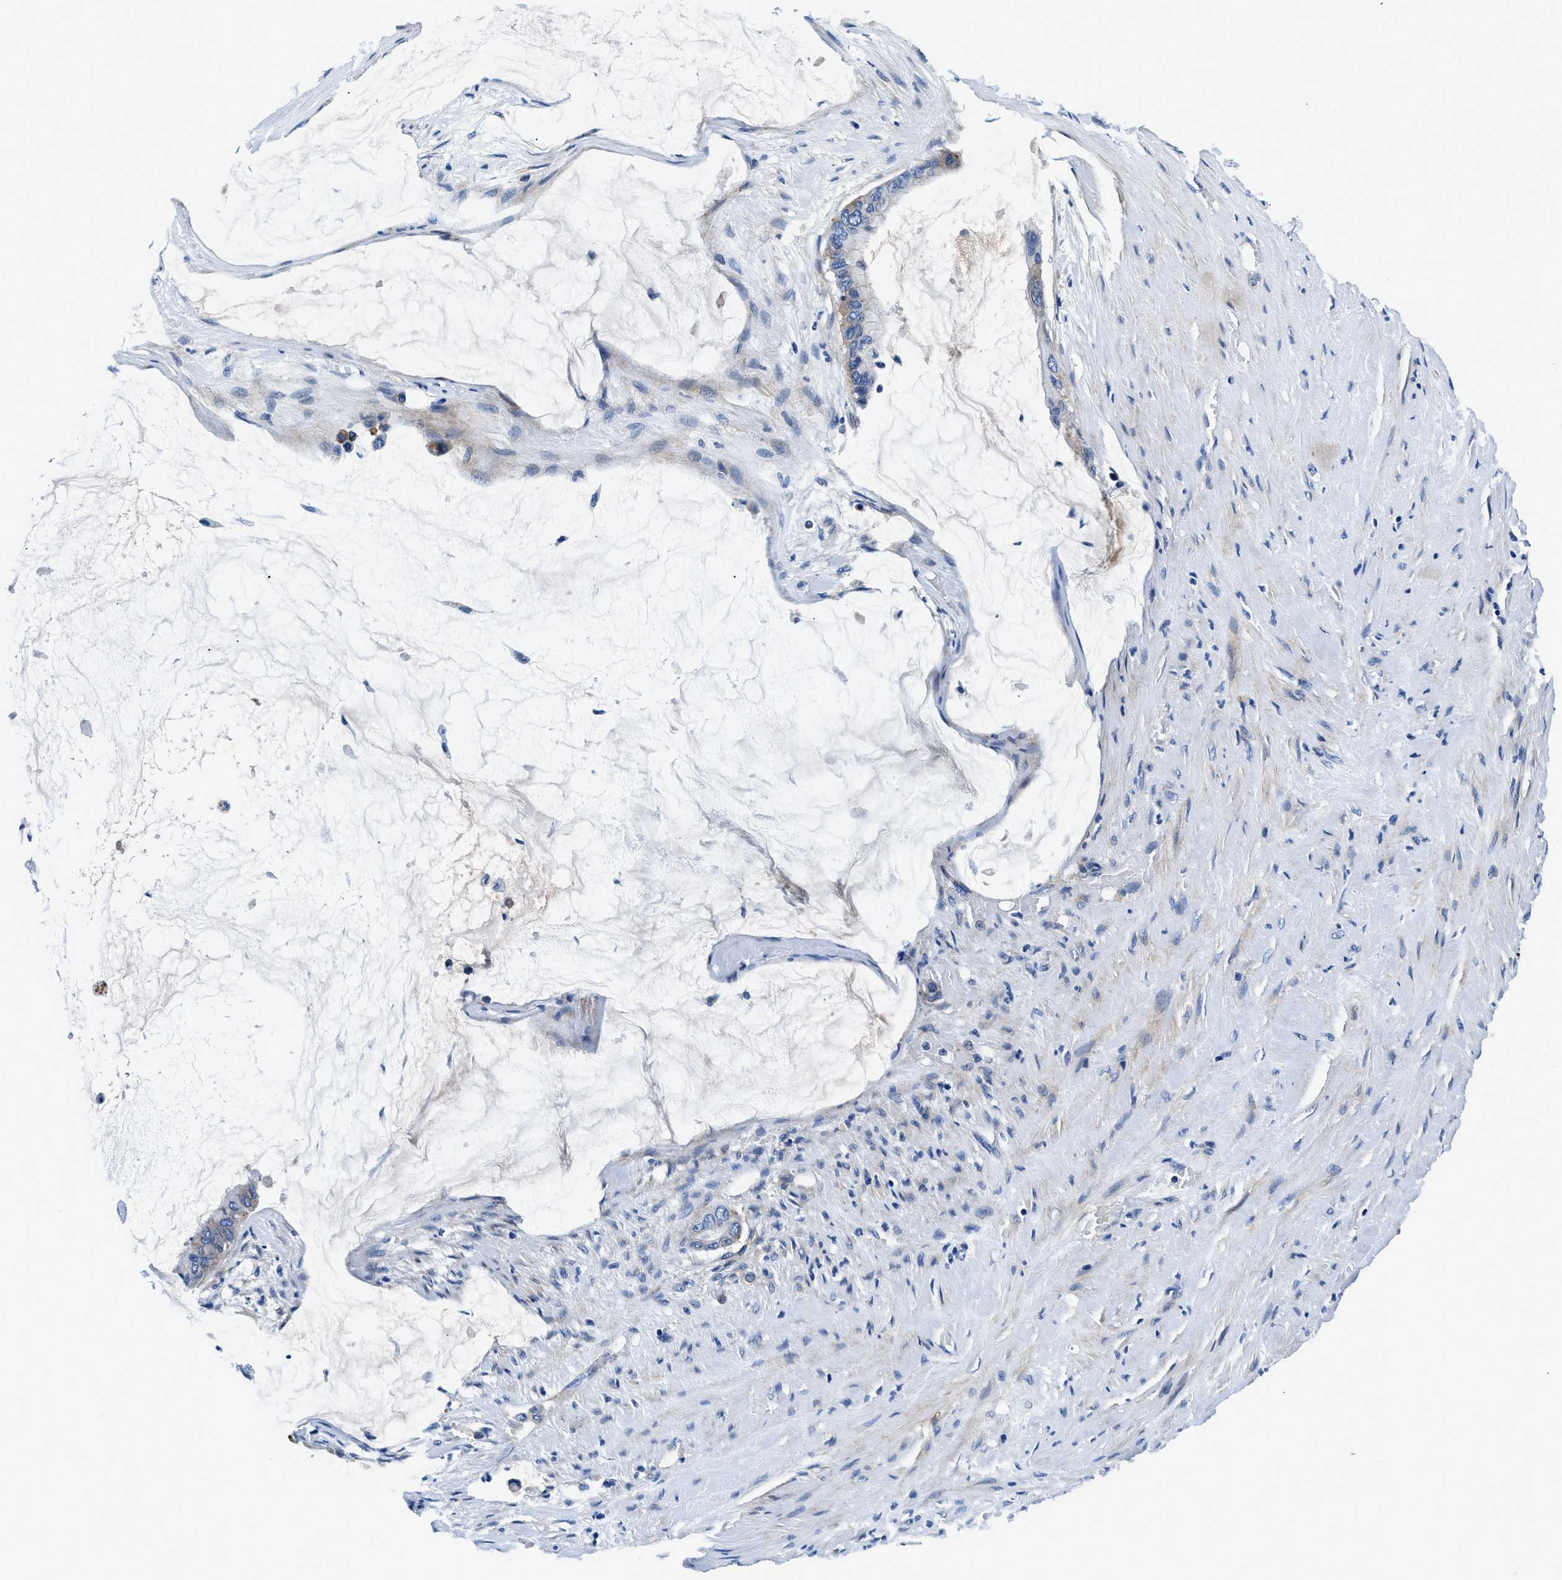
{"staining": {"intensity": "weak", "quantity": "<25%", "location": "cytoplasmic/membranous"}, "tissue": "pancreatic cancer", "cell_type": "Tumor cells", "image_type": "cancer", "snomed": [{"axis": "morphology", "description": "Adenocarcinoma, NOS"}, {"axis": "topography", "description": "Pancreas"}], "caption": "The photomicrograph shows no significant staining in tumor cells of pancreatic cancer.", "gene": "DAG1", "patient": {"sex": "male", "age": 41}}